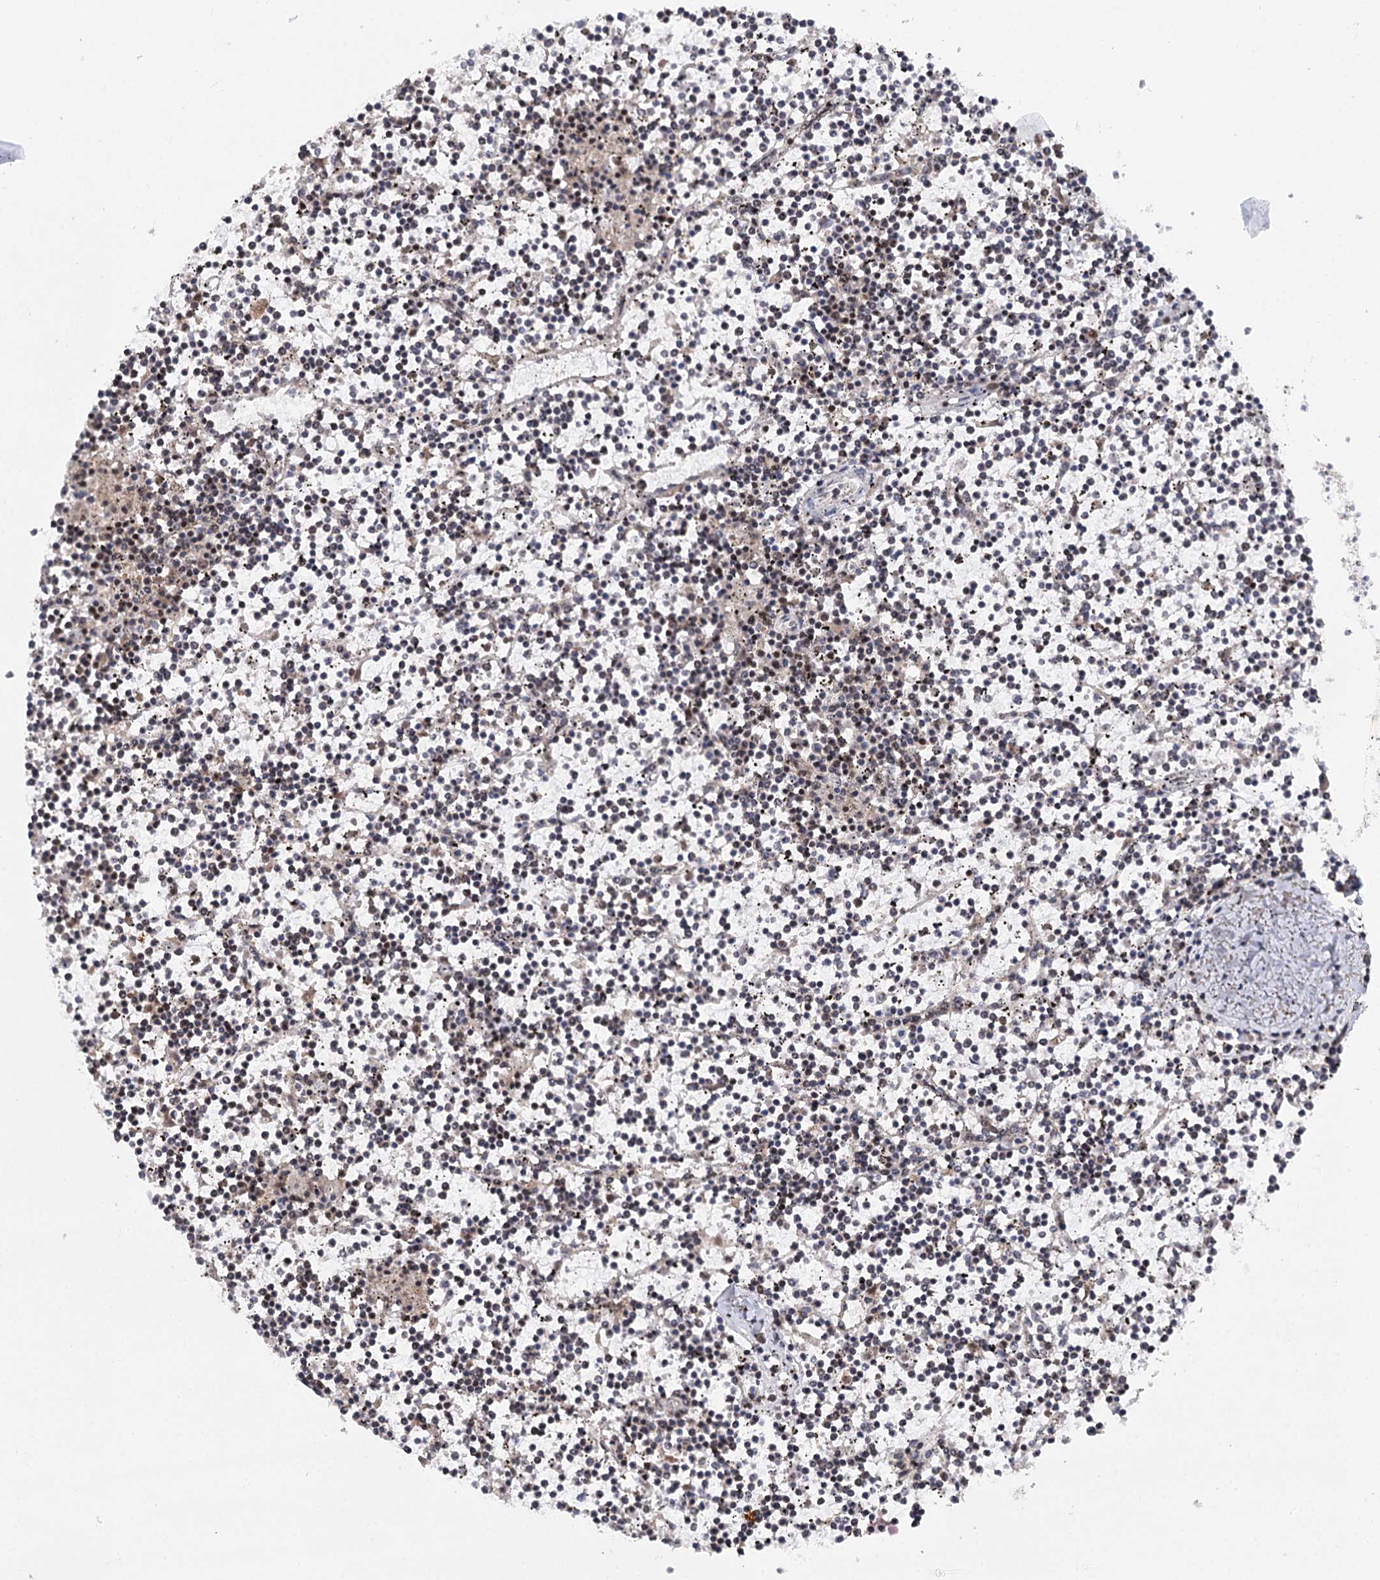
{"staining": {"intensity": "weak", "quantity": "<25%", "location": "nuclear"}, "tissue": "lymphoma", "cell_type": "Tumor cells", "image_type": "cancer", "snomed": [{"axis": "morphology", "description": "Malignant lymphoma, non-Hodgkin's type, Low grade"}, {"axis": "topography", "description": "Spleen"}], "caption": "Tumor cells are negative for protein expression in human malignant lymphoma, non-Hodgkin's type (low-grade).", "gene": "BUD13", "patient": {"sex": "female", "age": 19}}